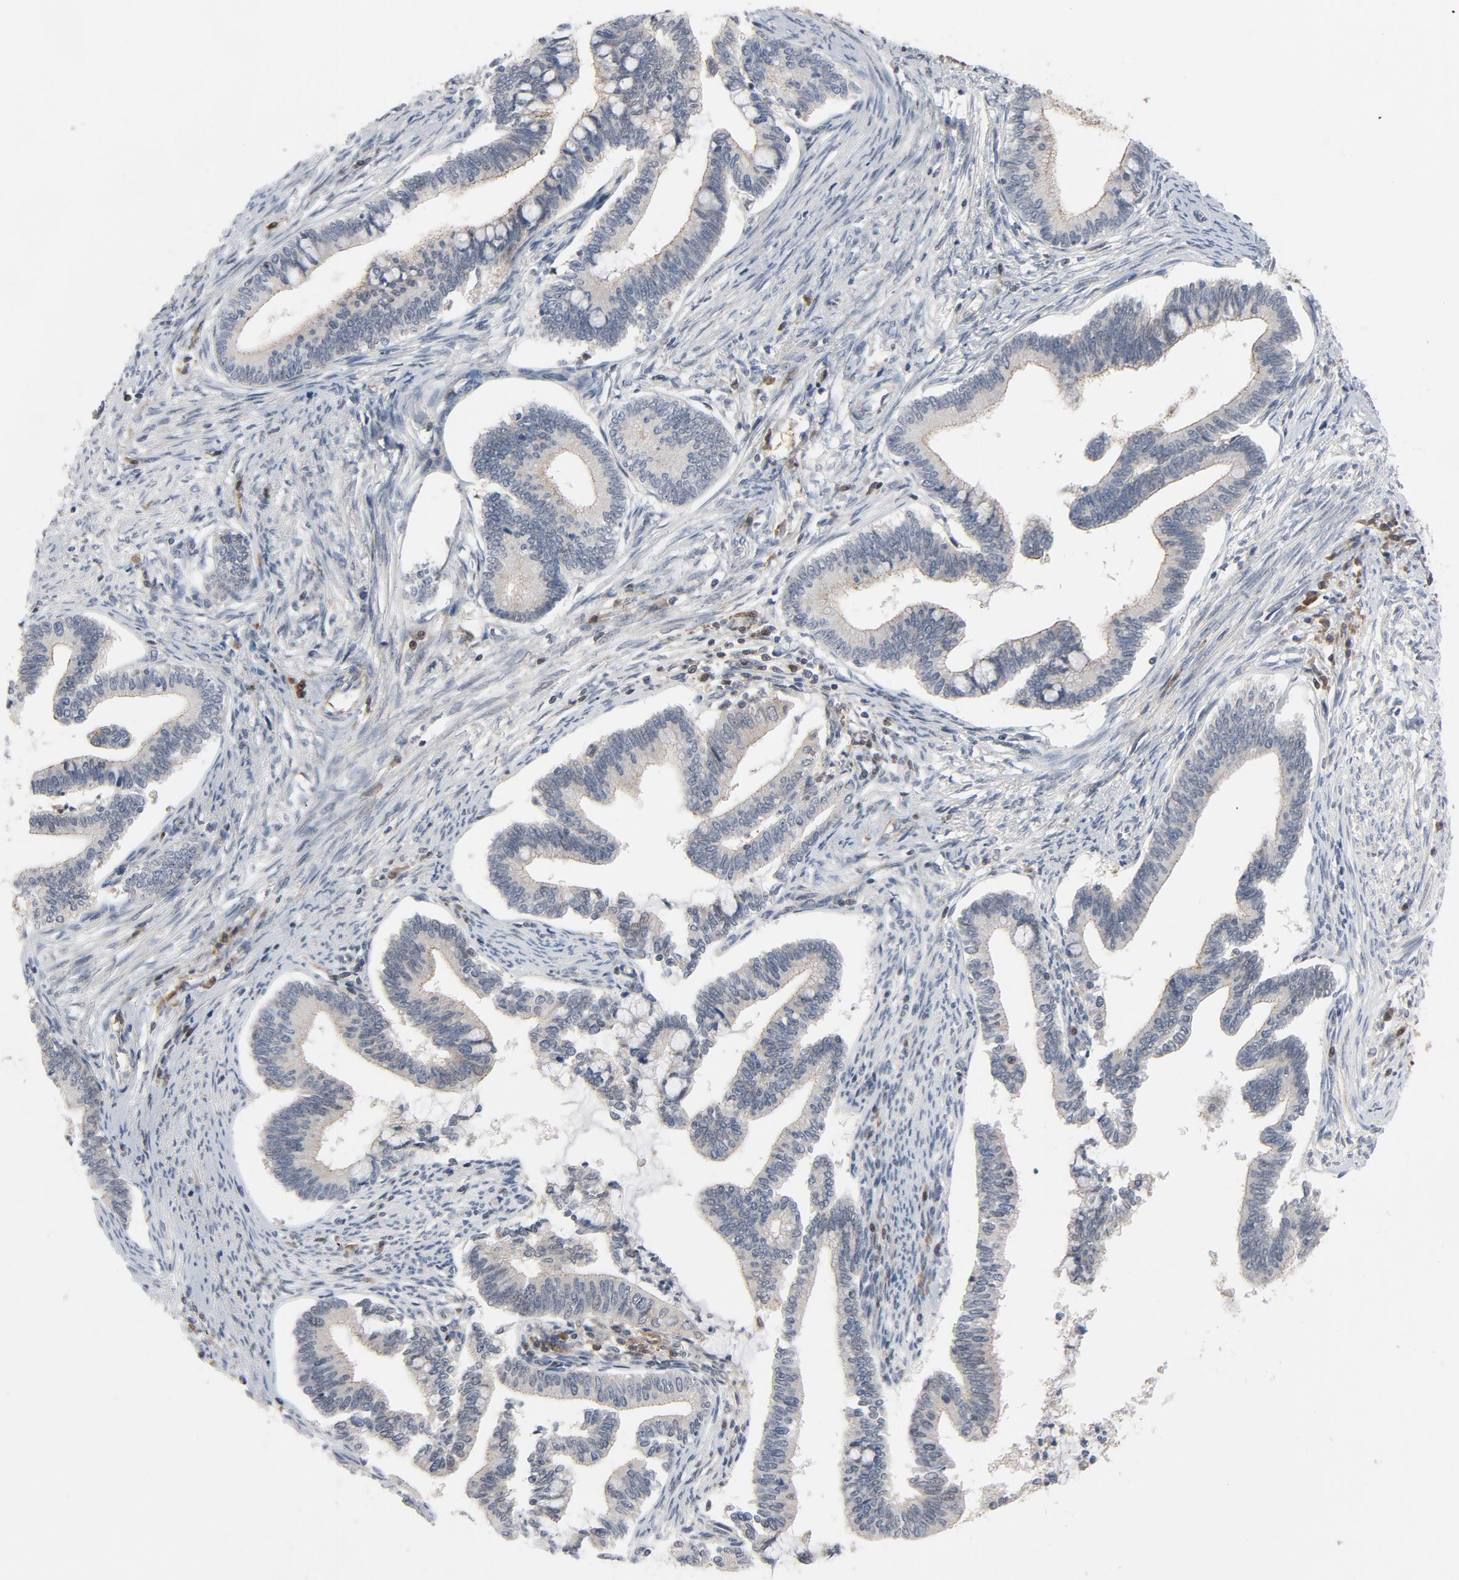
{"staining": {"intensity": "negative", "quantity": "none", "location": "none"}, "tissue": "cervical cancer", "cell_type": "Tumor cells", "image_type": "cancer", "snomed": [{"axis": "morphology", "description": "Adenocarcinoma, NOS"}, {"axis": "topography", "description": "Cervix"}], "caption": "The micrograph reveals no significant staining in tumor cells of cervical cancer.", "gene": "TRADD", "patient": {"sex": "female", "age": 36}}